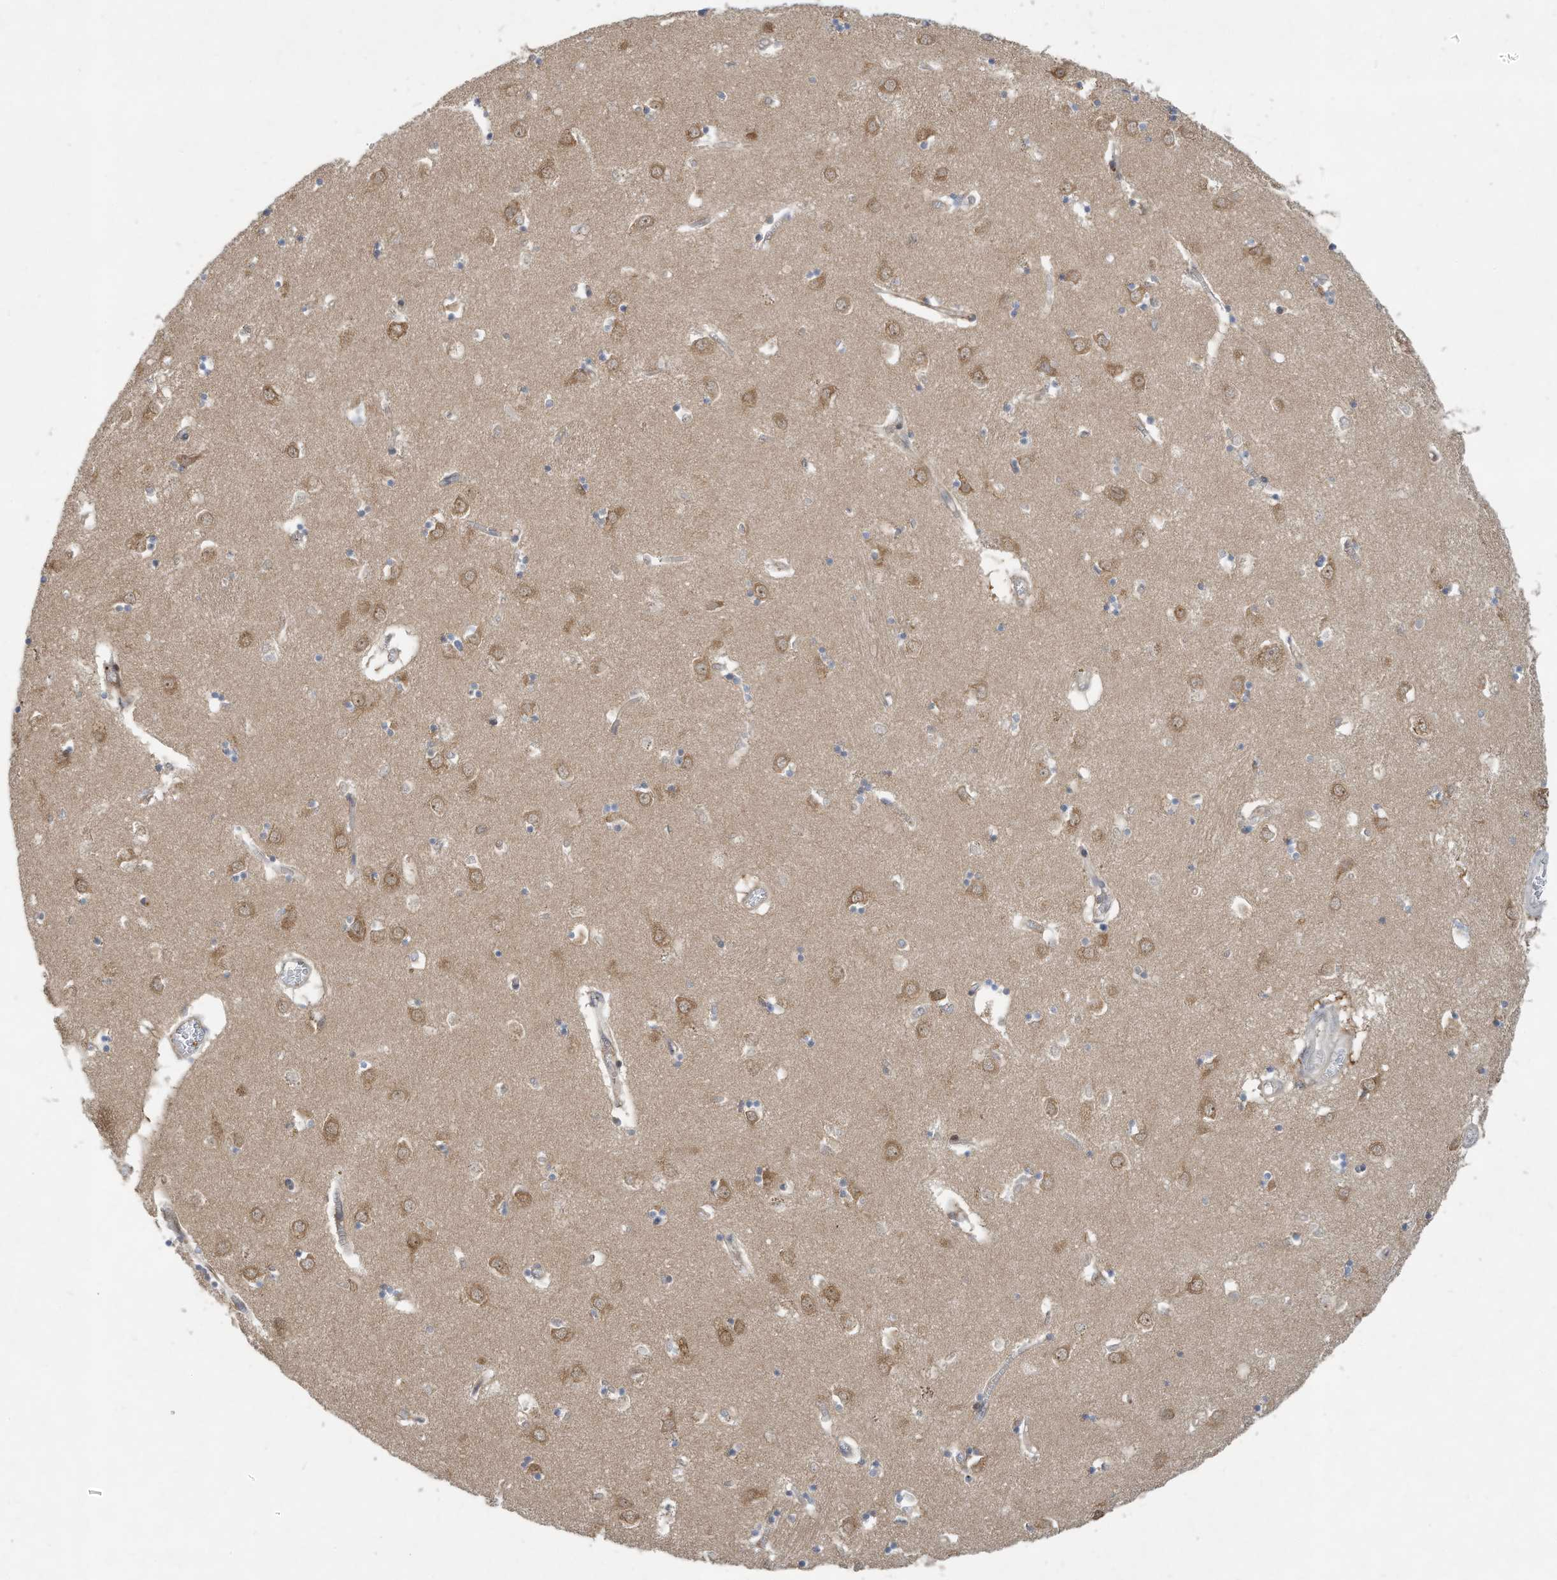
{"staining": {"intensity": "weak", "quantity": "<25%", "location": "cytoplasmic/membranous"}, "tissue": "caudate", "cell_type": "Glial cells", "image_type": "normal", "snomed": [{"axis": "morphology", "description": "Normal tissue, NOS"}, {"axis": "topography", "description": "Lateral ventricle wall"}], "caption": "IHC photomicrograph of benign human caudate stained for a protein (brown), which displays no staining in glial cells.", "gene": "USE1", "patient": {"sex": "male", "age": 70}}